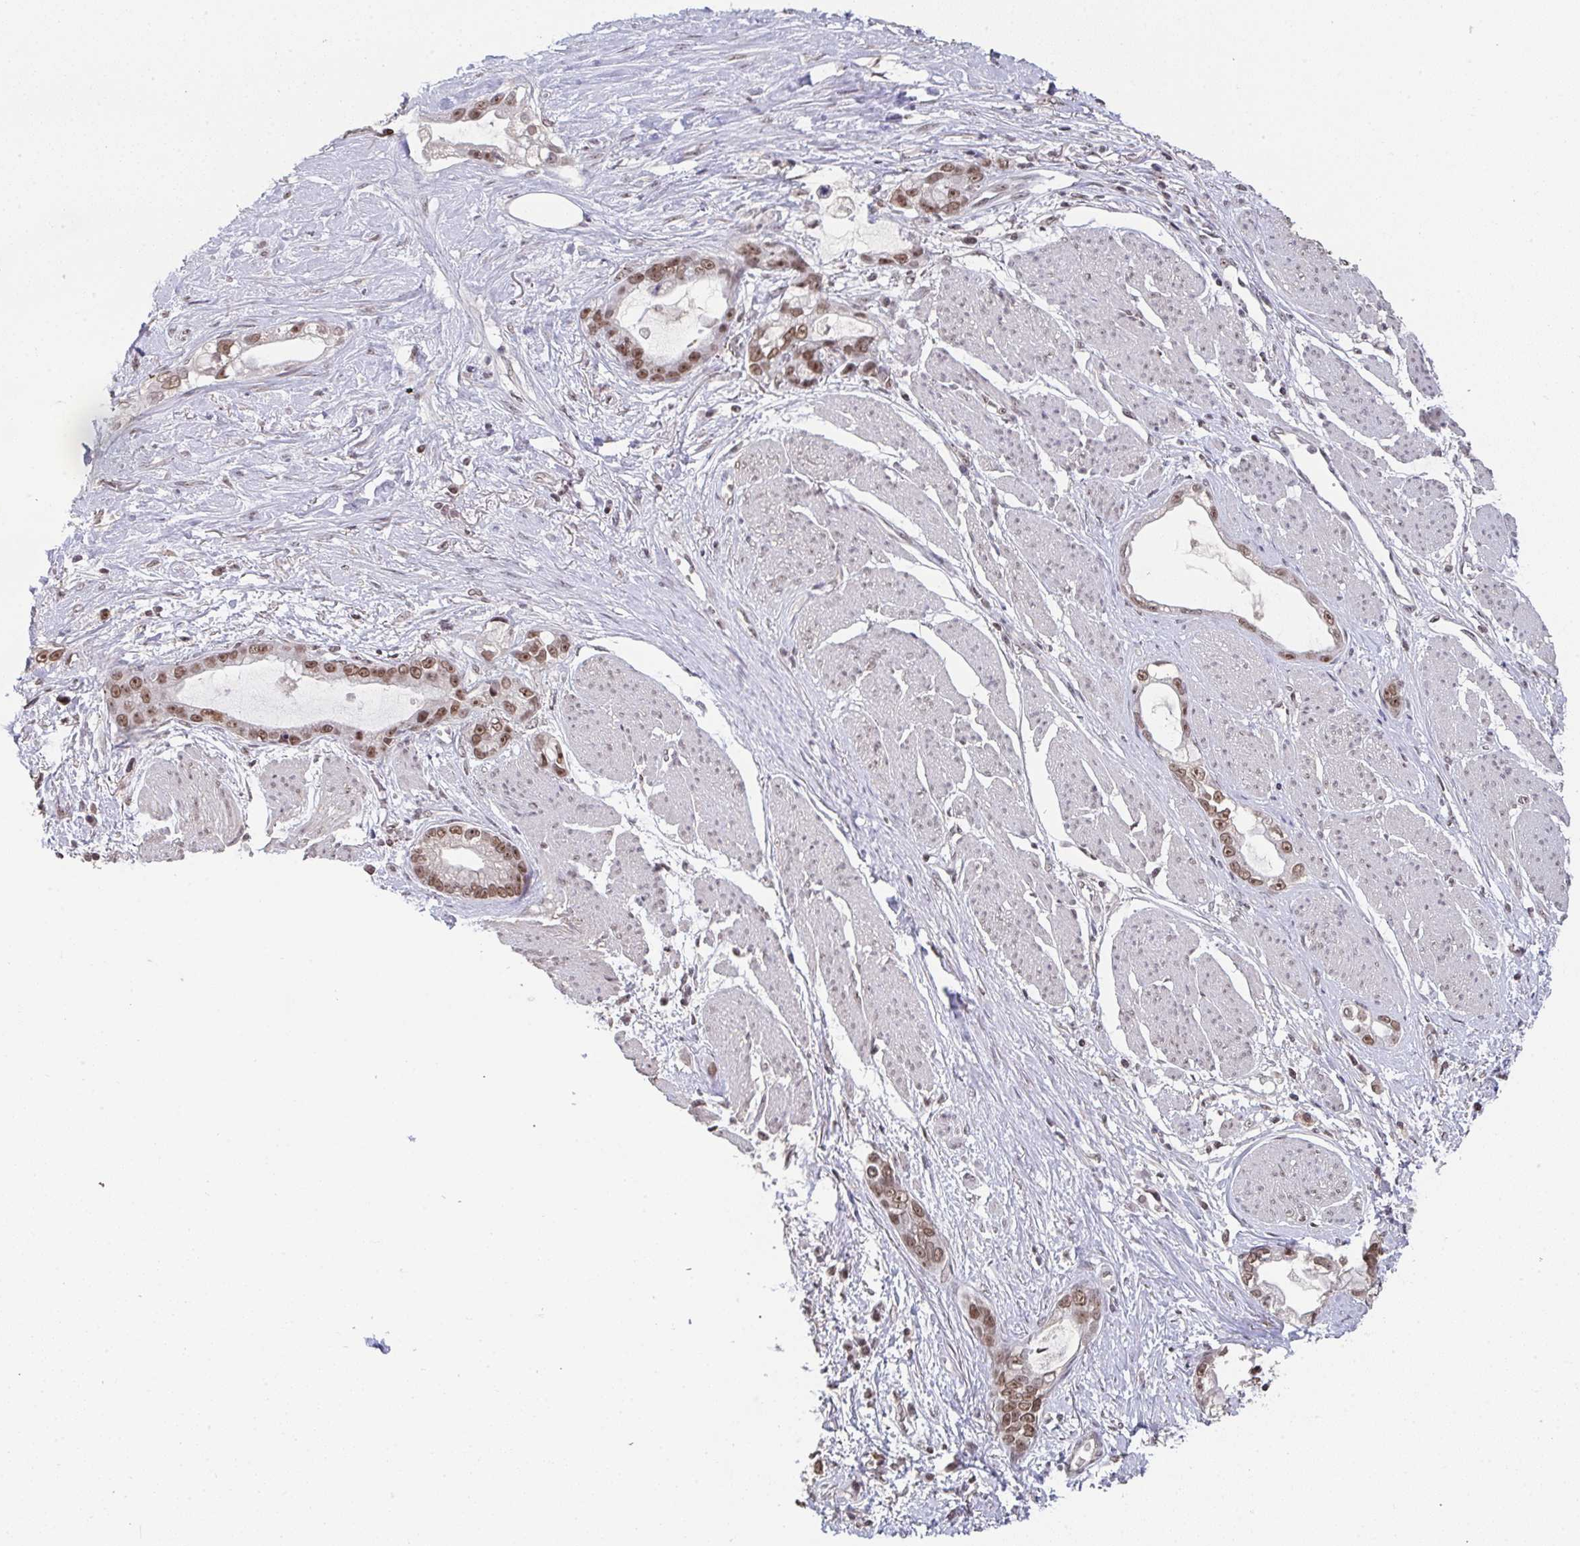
{"staining": {"intensity": "moderate", "quantity": ">75%", "location": "nuclear"}, "tissue": "stomach cancer", "cell_type": "Tumor cells", "image_type": "cancer", "snomed": [{"axis": "morphology", "description": "Adenocarcinoma, NOS"}, {"axis": "topography", "description": "Stomach"}], "caption": "Stomach adenocarcinoma stained for a protein demonstrates moderate nuclear positivity in tumor cells.", "gene": "DKC1", "patient": {"sex": "male", "age": 55}}